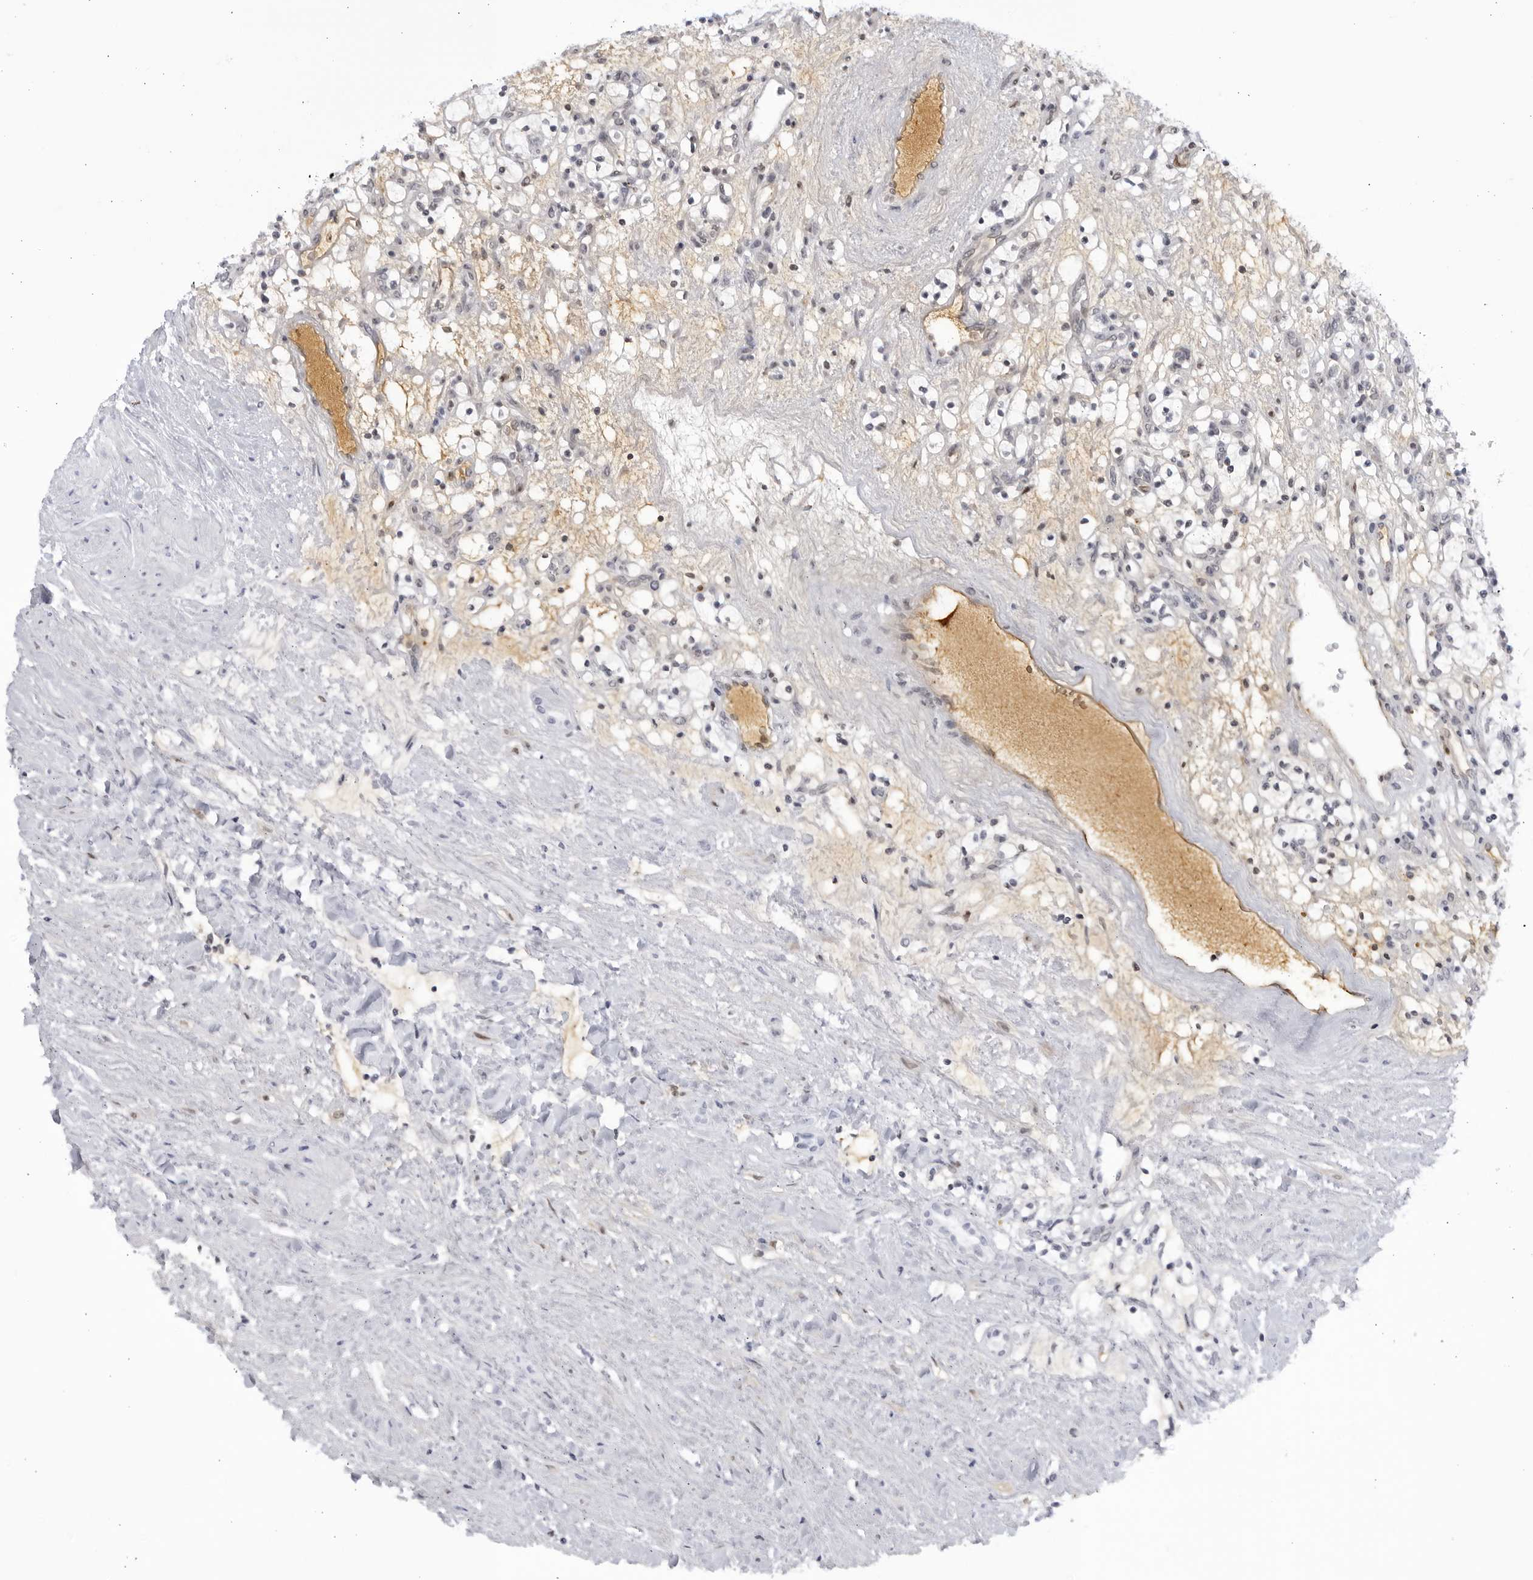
{"staining": {"intensity": "weak", "quantity": "25%-75%", "location": "cytoplasmic/membranous"}, "tissue": "renal cancer", "cell_type": "Tumor cells", "image_type": "cancer", "snomed": [{"axis": "morphology", "description": "Adenocarcinoma, NOS"}, {"axis": "topography", "description": "Kidney"}], "caption": "This photomicrograph shows renal adenocarcinoma stained with immunohistochemistry to label a protein in brown. The cytoplasmic/membranous of tumor cells show weak positivity for the protein. Nuclei are counter-stained blue.", "gene": "CNBD1", "patient": {"sex": "female", "age": 57}}